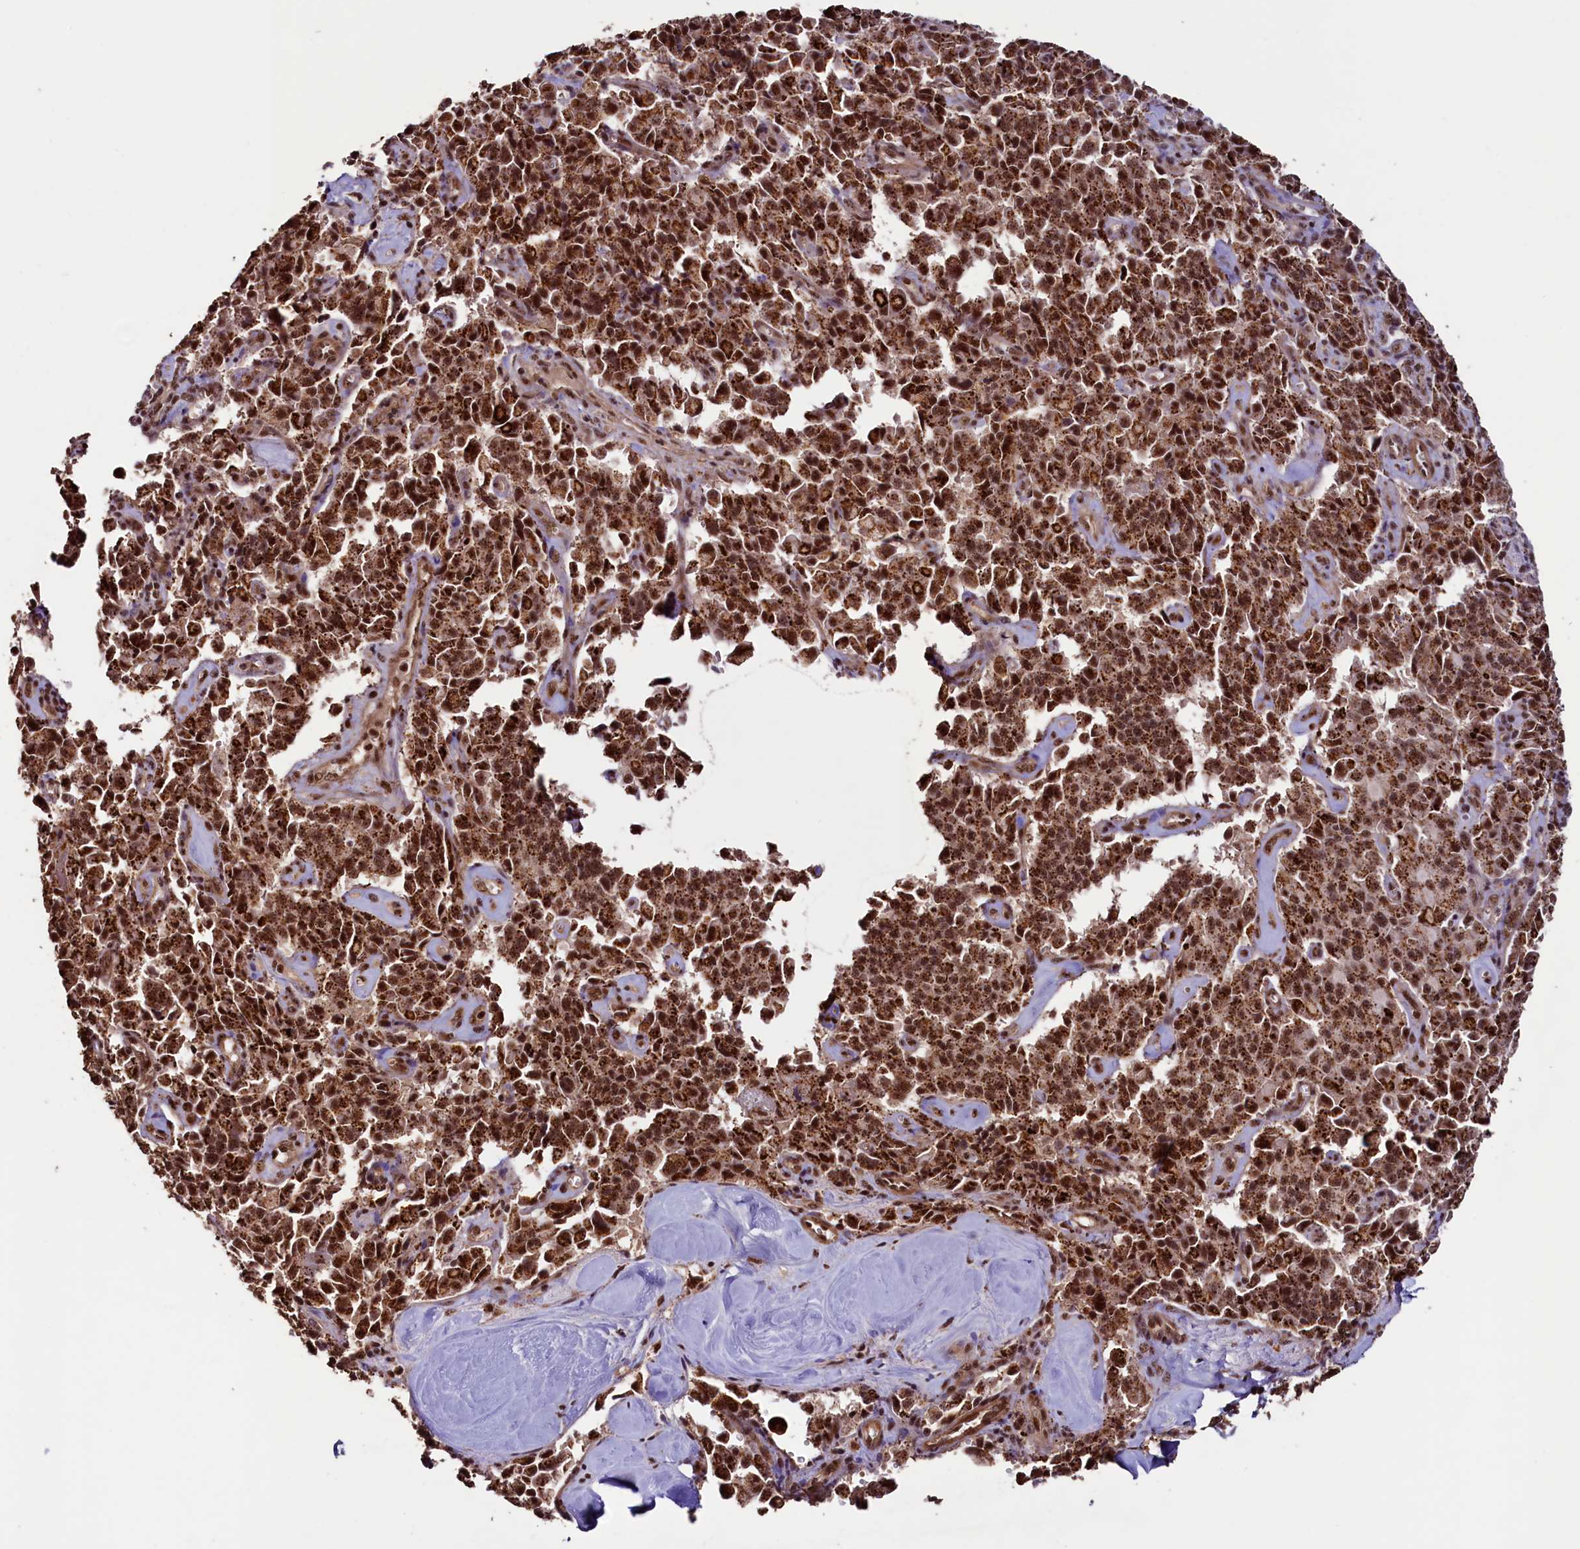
{"staining": {"intensity": "strong", "quantity": ">75%", "location": "cytoplasmic/membranous,nuclear"}, "tissue": "pancreatic cancer", "cell_type": "Tumor cells", "image_type": "cancer", "snomed": [{"axis": "morphology", "description": "Adenocarcinoma, NOS"}, {"axis": "topography", "description": "Pancreas"}], "caption": "Protein expression by IHC shows strong cytoplasmic/membranous and nuclear expression in approximately >75% of tumor cells in pancreatic adenocarcinoma.", "gene": "SFSWAP", "patient": {"sex": "male", "age": 65}}